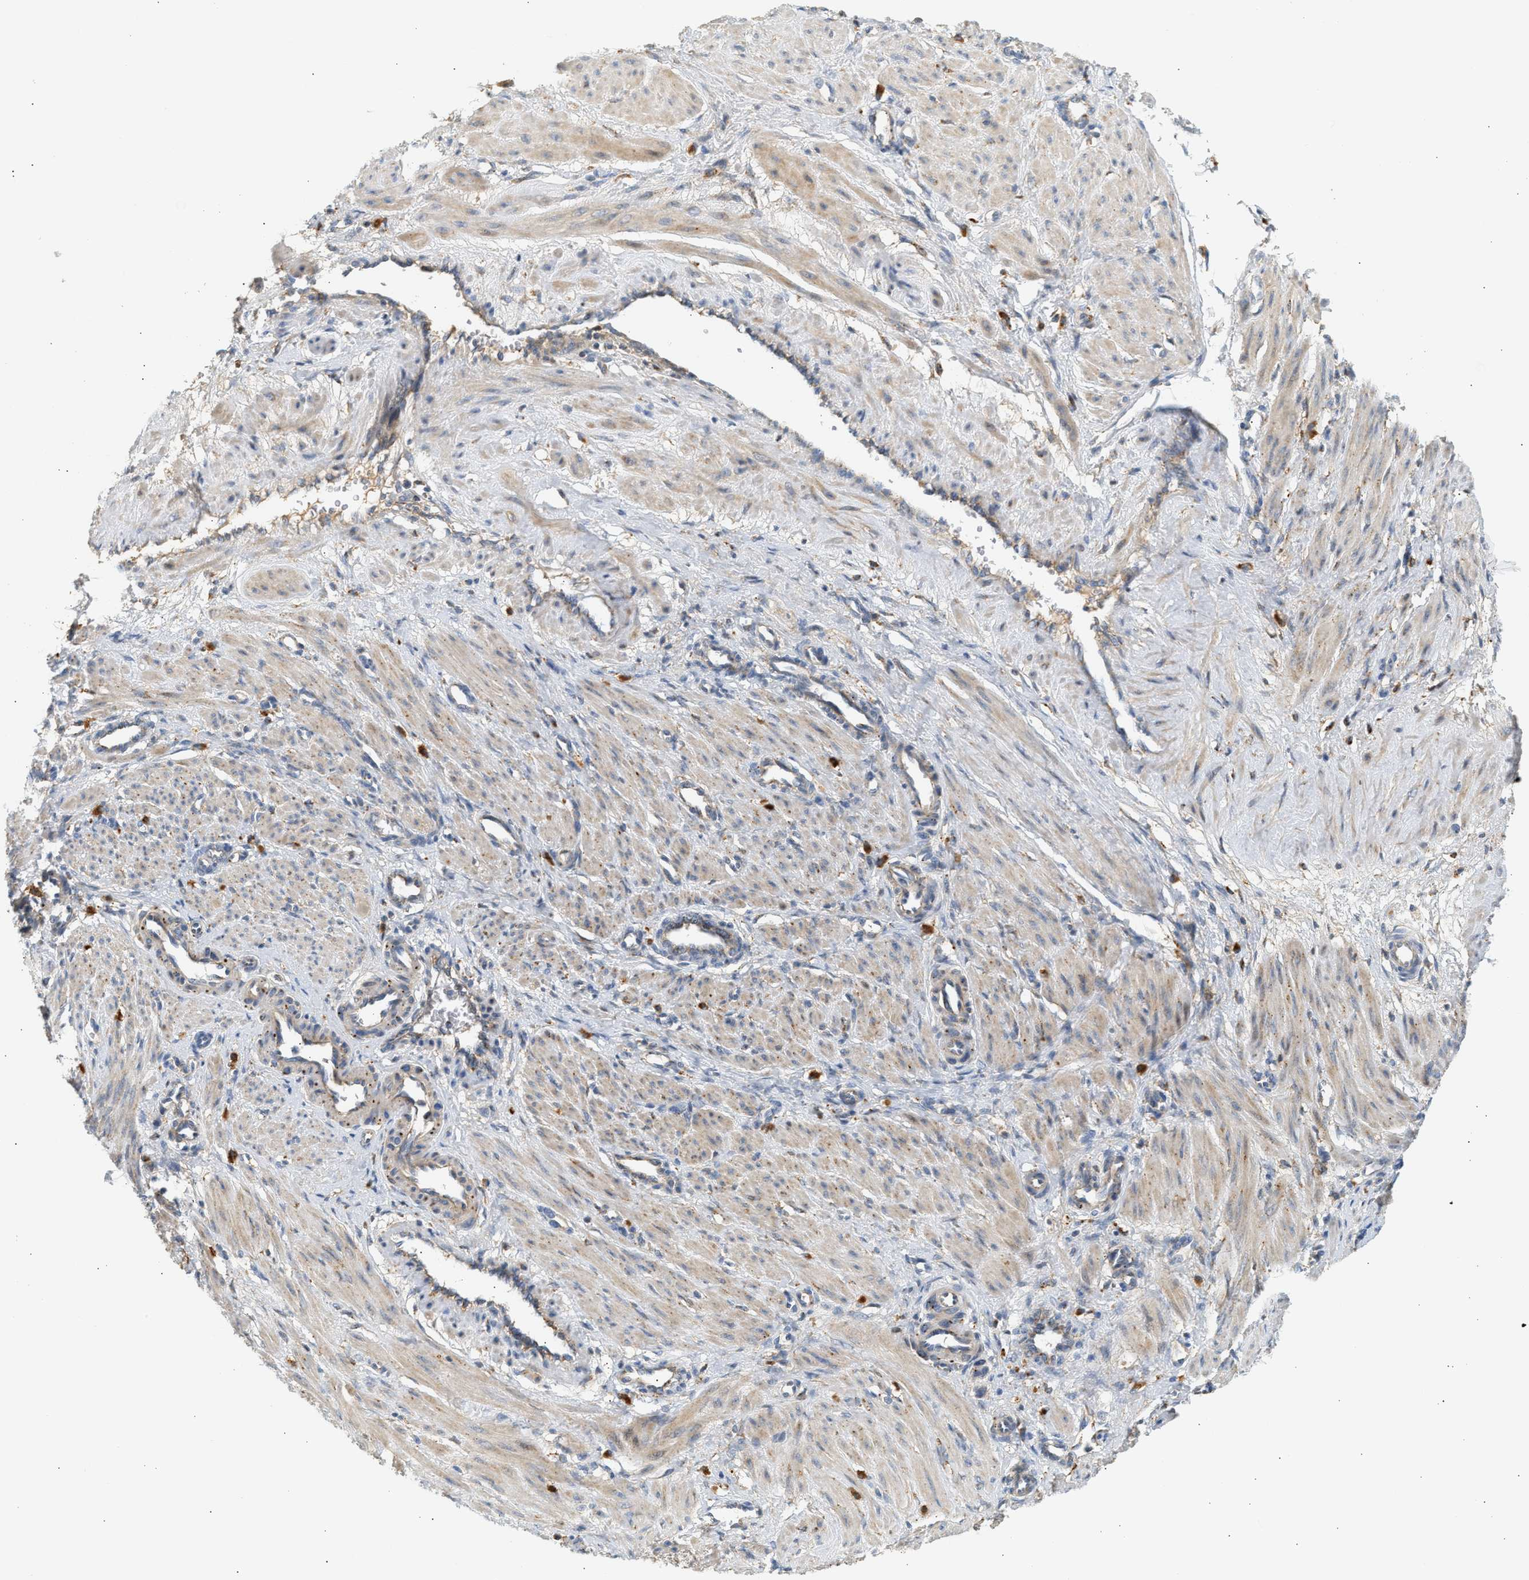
{"staining": {"intensity": "weak", "quantity": "25%-75%", "location": "cytoplasmic/membranous"}, "tissue": "smooth muscle", "cell_type": "Smooth muscle cells", "image_type": "normal", "snomed": [{"axis": "morphology", "description": "Normal tissue, NOS"}, {"axis": "topography", "description": "Endometrium"}], "caption": "Human smooth muscle stained with a brown dye shows weak cytoplasmic/membranous positive staining in about 25%-75% of smooth muscle cells.", "gene": "ENTHD1", "patient": {"sex": "female", "age": 33}}